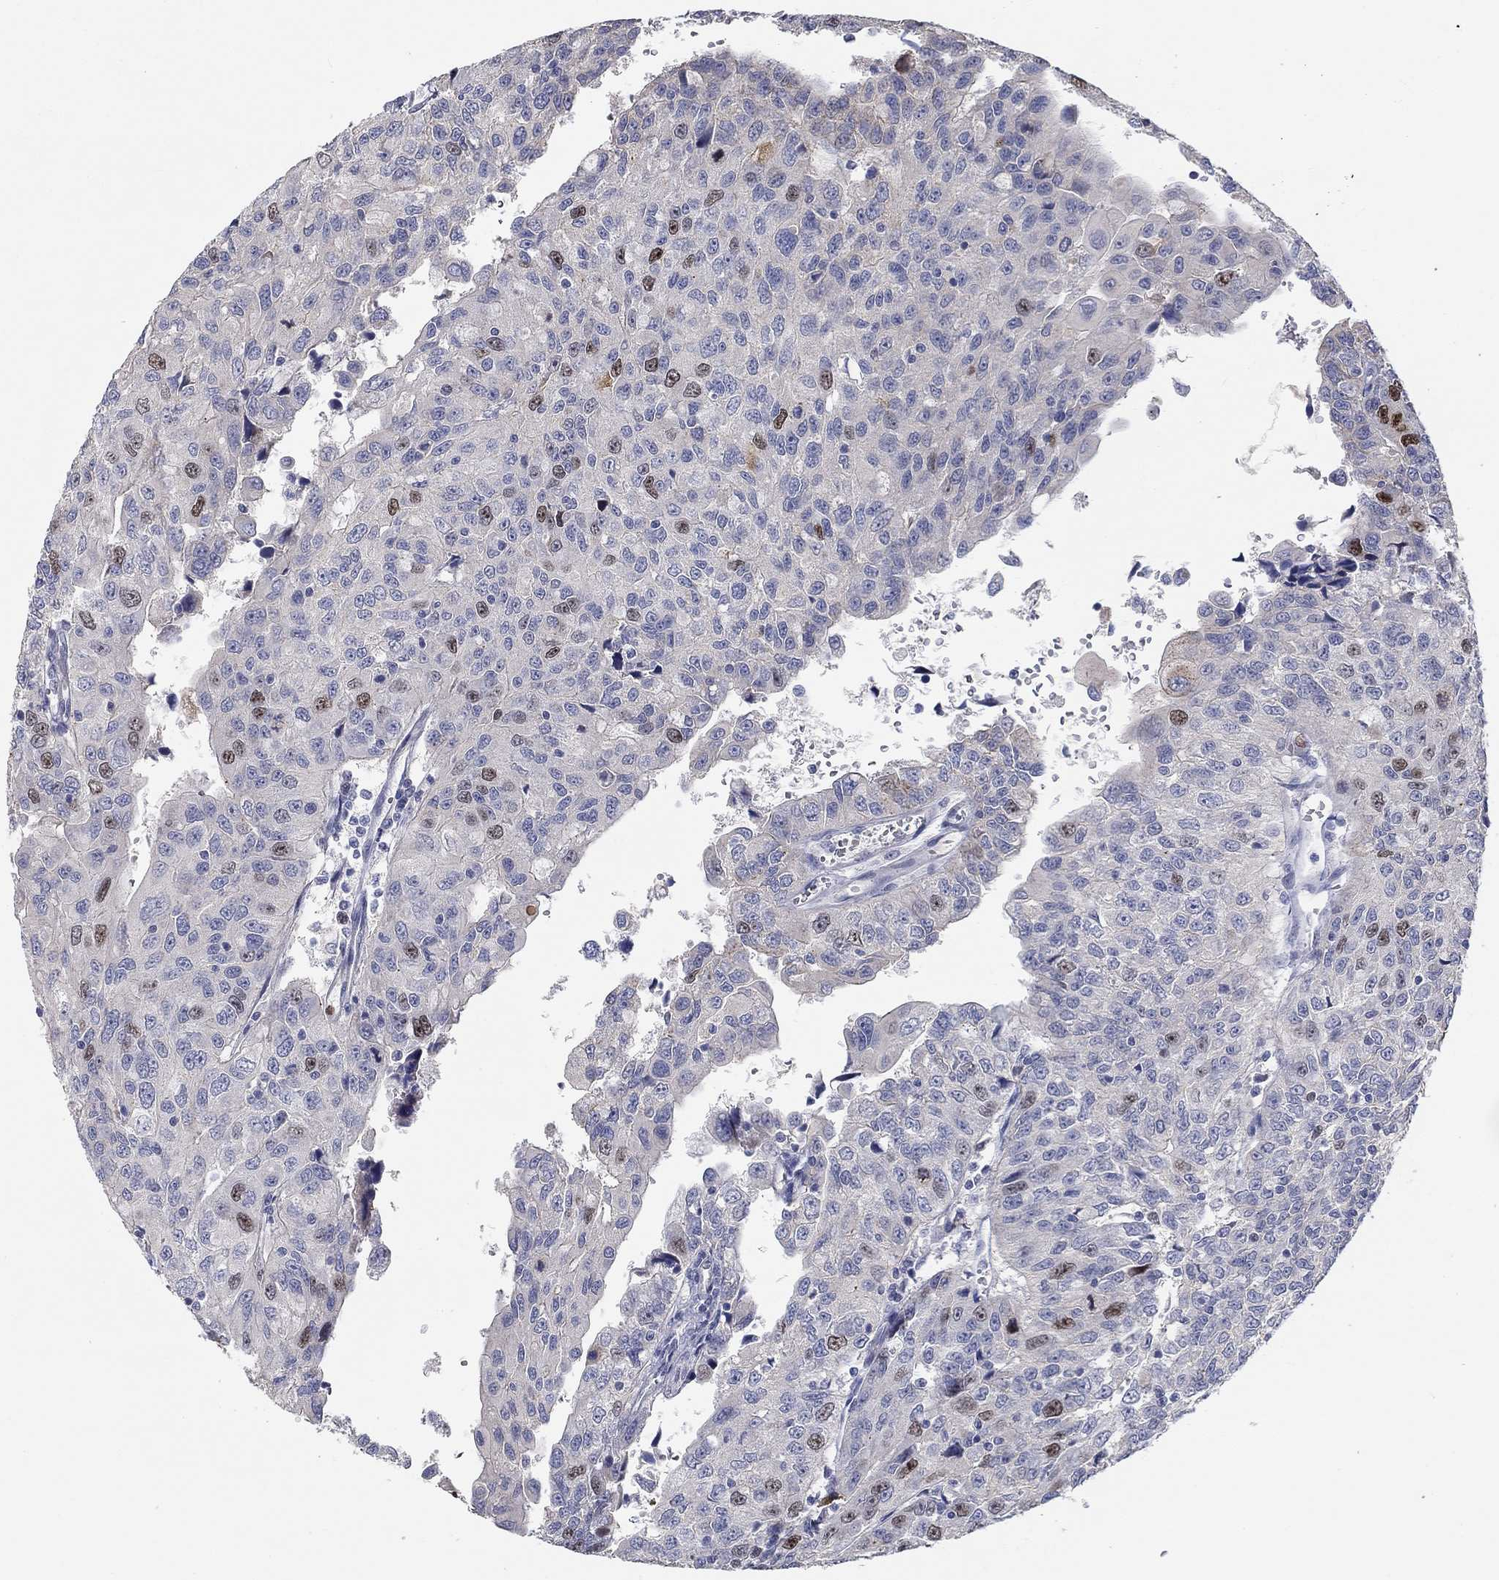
{"staining": {"intensity": "strong", "quantity": "<25%", "location": "nuclear"}, "tissue": "urothelial cancer", "cell_type": "Tumor cells", "image_type": "cancer", "snomed": [{"axis": "morphology", "description": "Urothelial carcinoma, NOS"}, {"axis": "morphology", "description": "Urothelial carcinoma, High grade"}, {"axis": "topography", "description": "Urinary bladder"}], "caption": "Protein analysis of transitional cell carcinoma tissue exhibits strong nuclear positivity in approximately <25% of tumor cells. (brown staining indicates protein expression, while blue staining denotes nuclei).", "gene": "PRC1", "patient": {"sex": "female", "age": 73}}